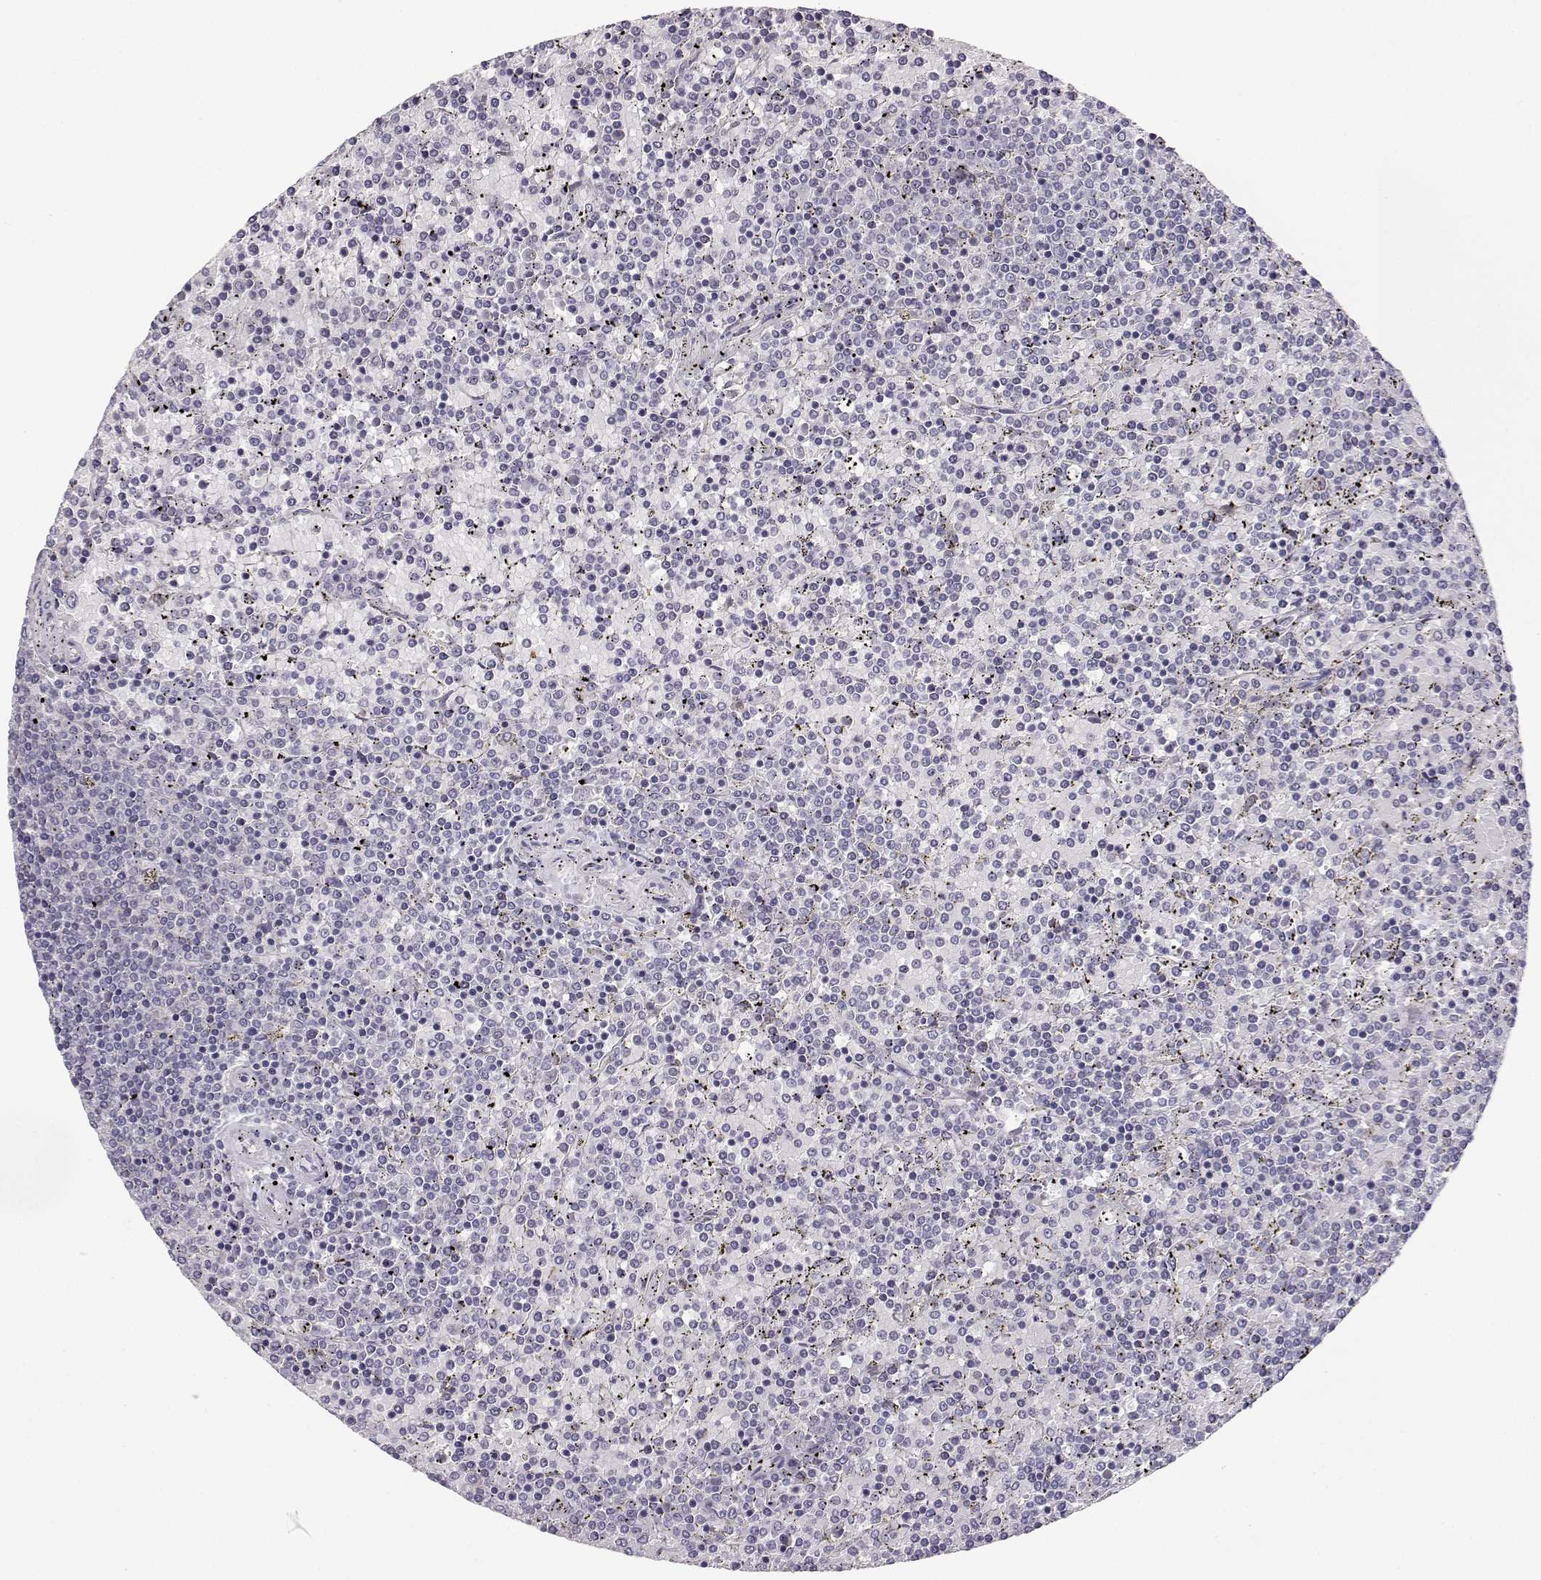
{"staining": {"intensity": "negative", "quantity": "none", "location": "none"}, "tissue": "lymphoma", "cell_type": "Tumor cells", "image_type": "cancer", "snomed": [{"axis": "morphology", "description": "Malignant lymphoma, non-Hodgkin's type, Low grade"}, {"axis": "topography", "description": "Spleen"}], "caption": "Immunohistochemical staining of lymphoma displays no significant positivity in tumor cells.", "gene": "AKR1B1", "patient": {"sex": "female", "age": 77}}